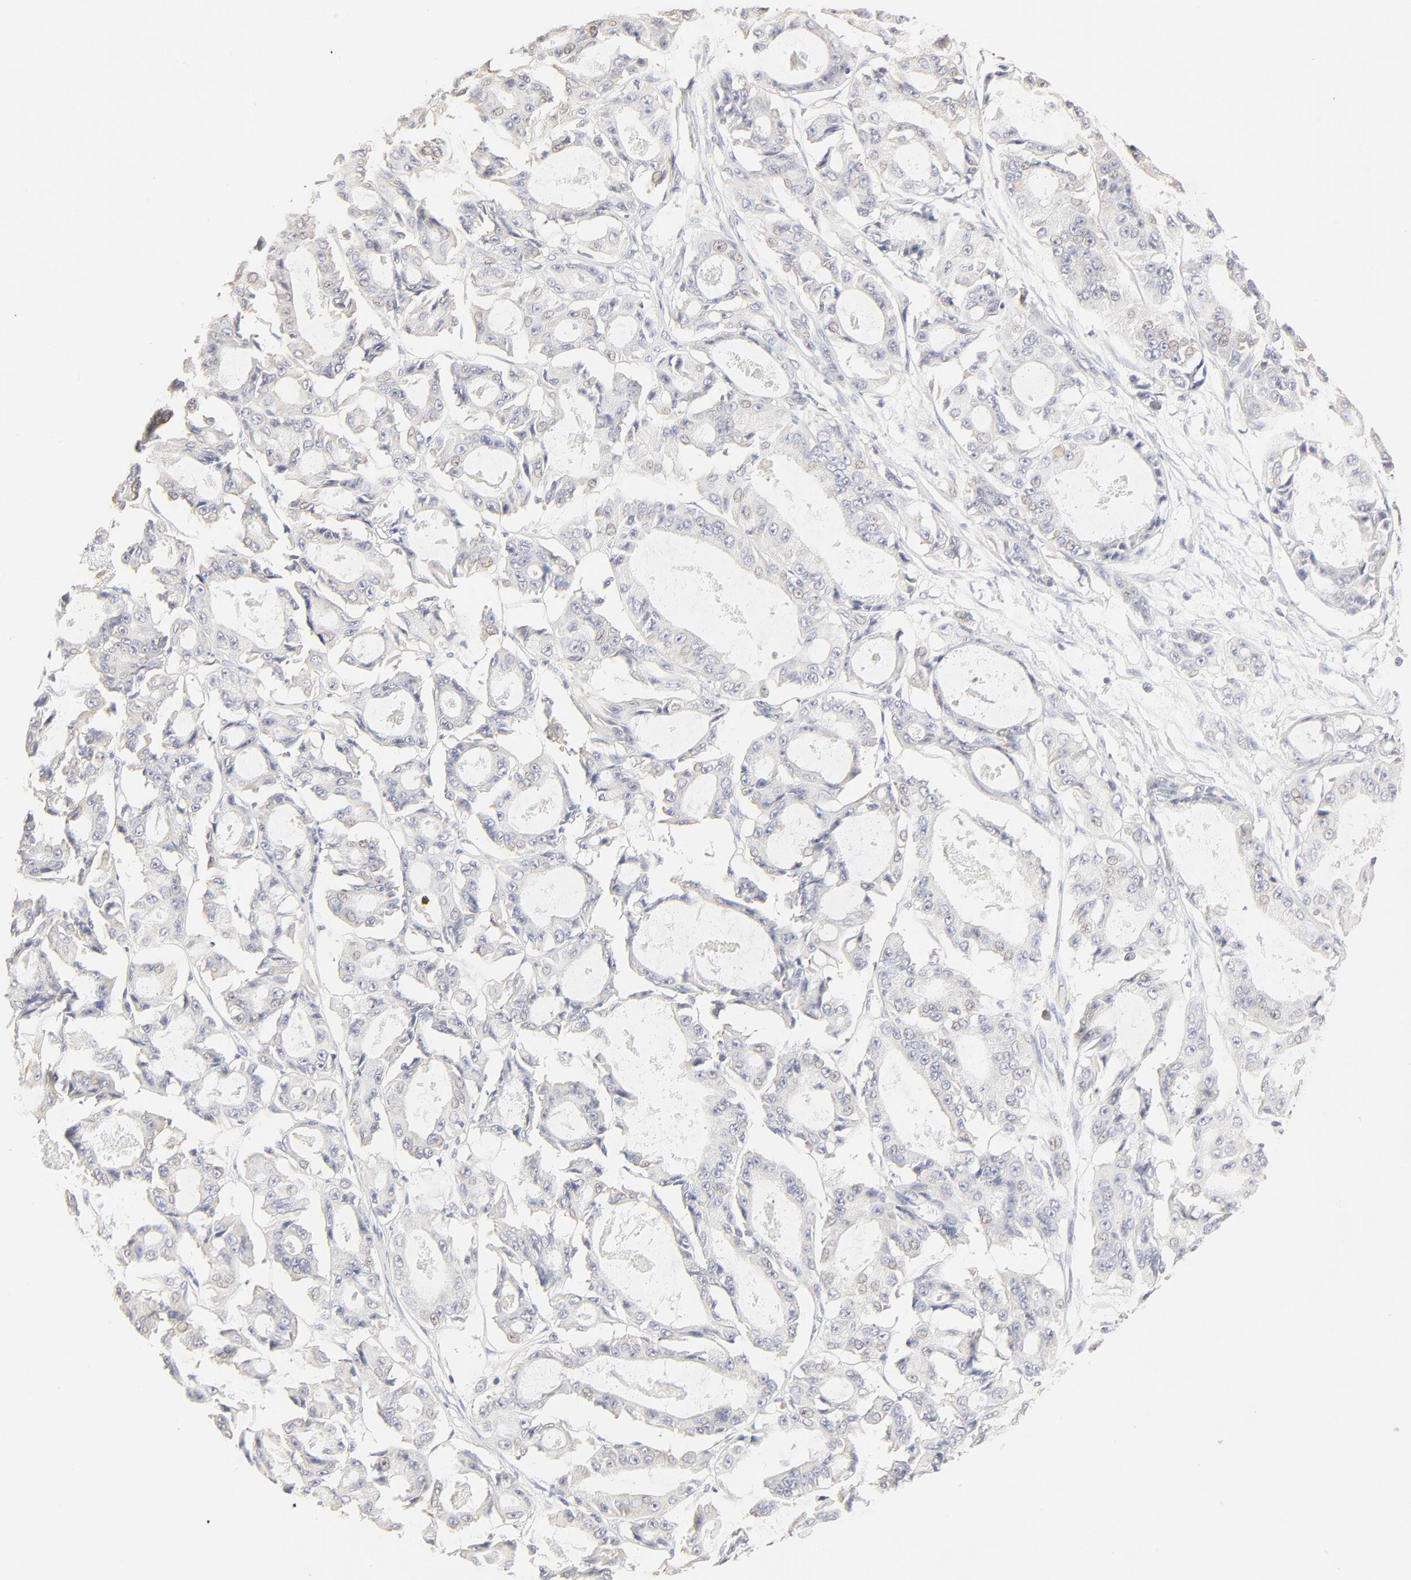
{"staining": {"intensity": "weak", "quantity": "<25%", "location": "nuclear"}, "tissue": "ovarian cancer", "cell_type": "Tumor cells", "image_type": "cancer", "snomed": [{"axis": "morphology", "description": "Carcinoma, endometroid"}, {"axis": "topography", "description": "Ovary"}], "caption": "Human ovarian cancer stained for a protein using immunohistochemistry shows no staining in tumor cells.", "gene": "RPS20", "patient": {"sex": "female", "age": 61}}